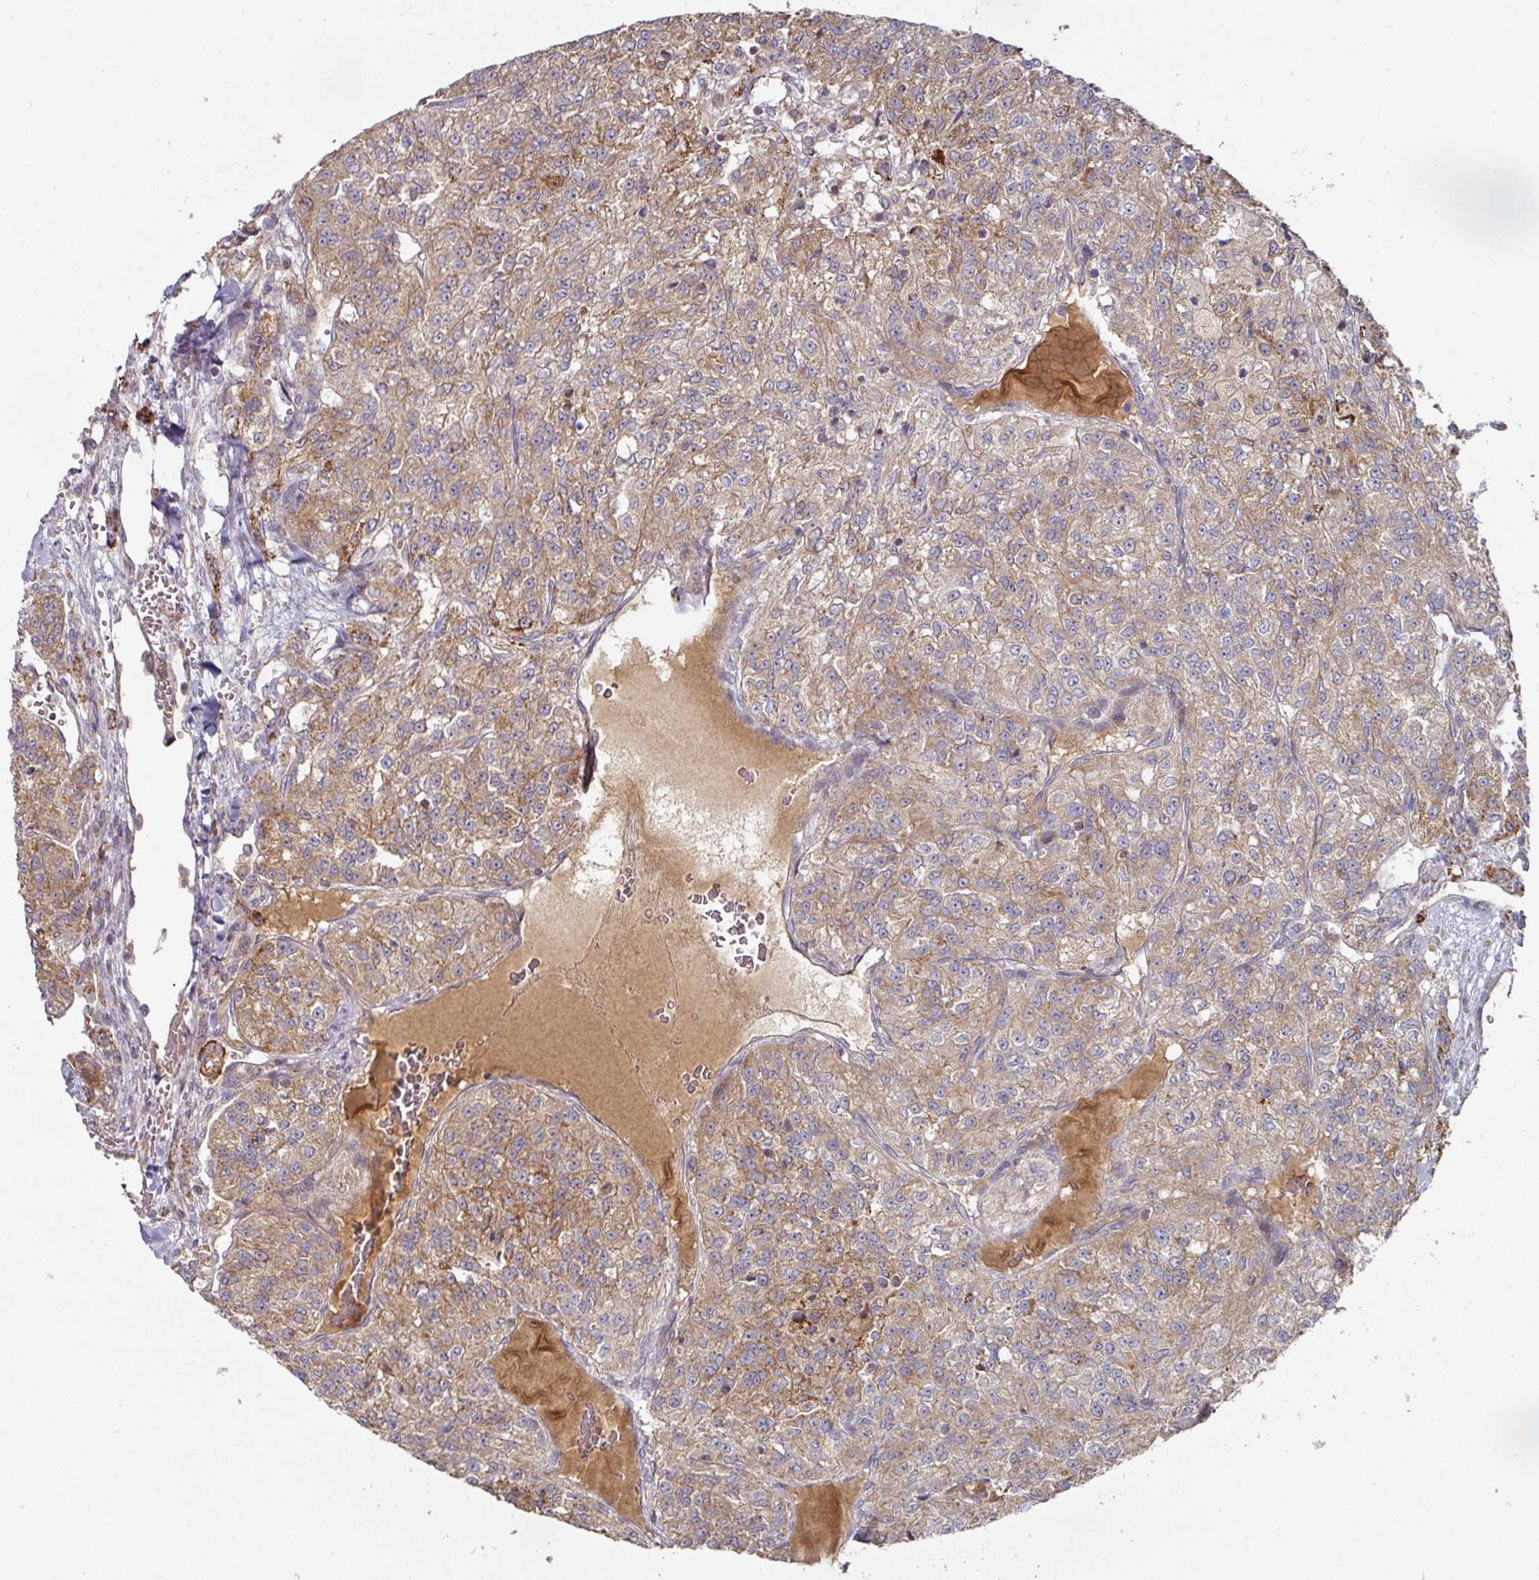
{"staining": {"intensity": "moderate", "quantity": "25%-75%", "location": "cytoplasmic/membranous"}, "tissue": "renal cancer", "cell_type": "Tumor cells", "image_type": "cancer", "snomed": [{"axis": "morphology", "description": "Adenocarcinoma, NOS"}, {"axis": "topography", "description": "Kidney"}], "caption": "Human renal cancer (adenocarcinoma) stained for a protein (brown) shows moderate cytoplasmic/membranous positive positivity in approximately 25%-75% of tumor cells.", "gene": "DNAJC7", "patient": {"sex": "female", "age": 63}}